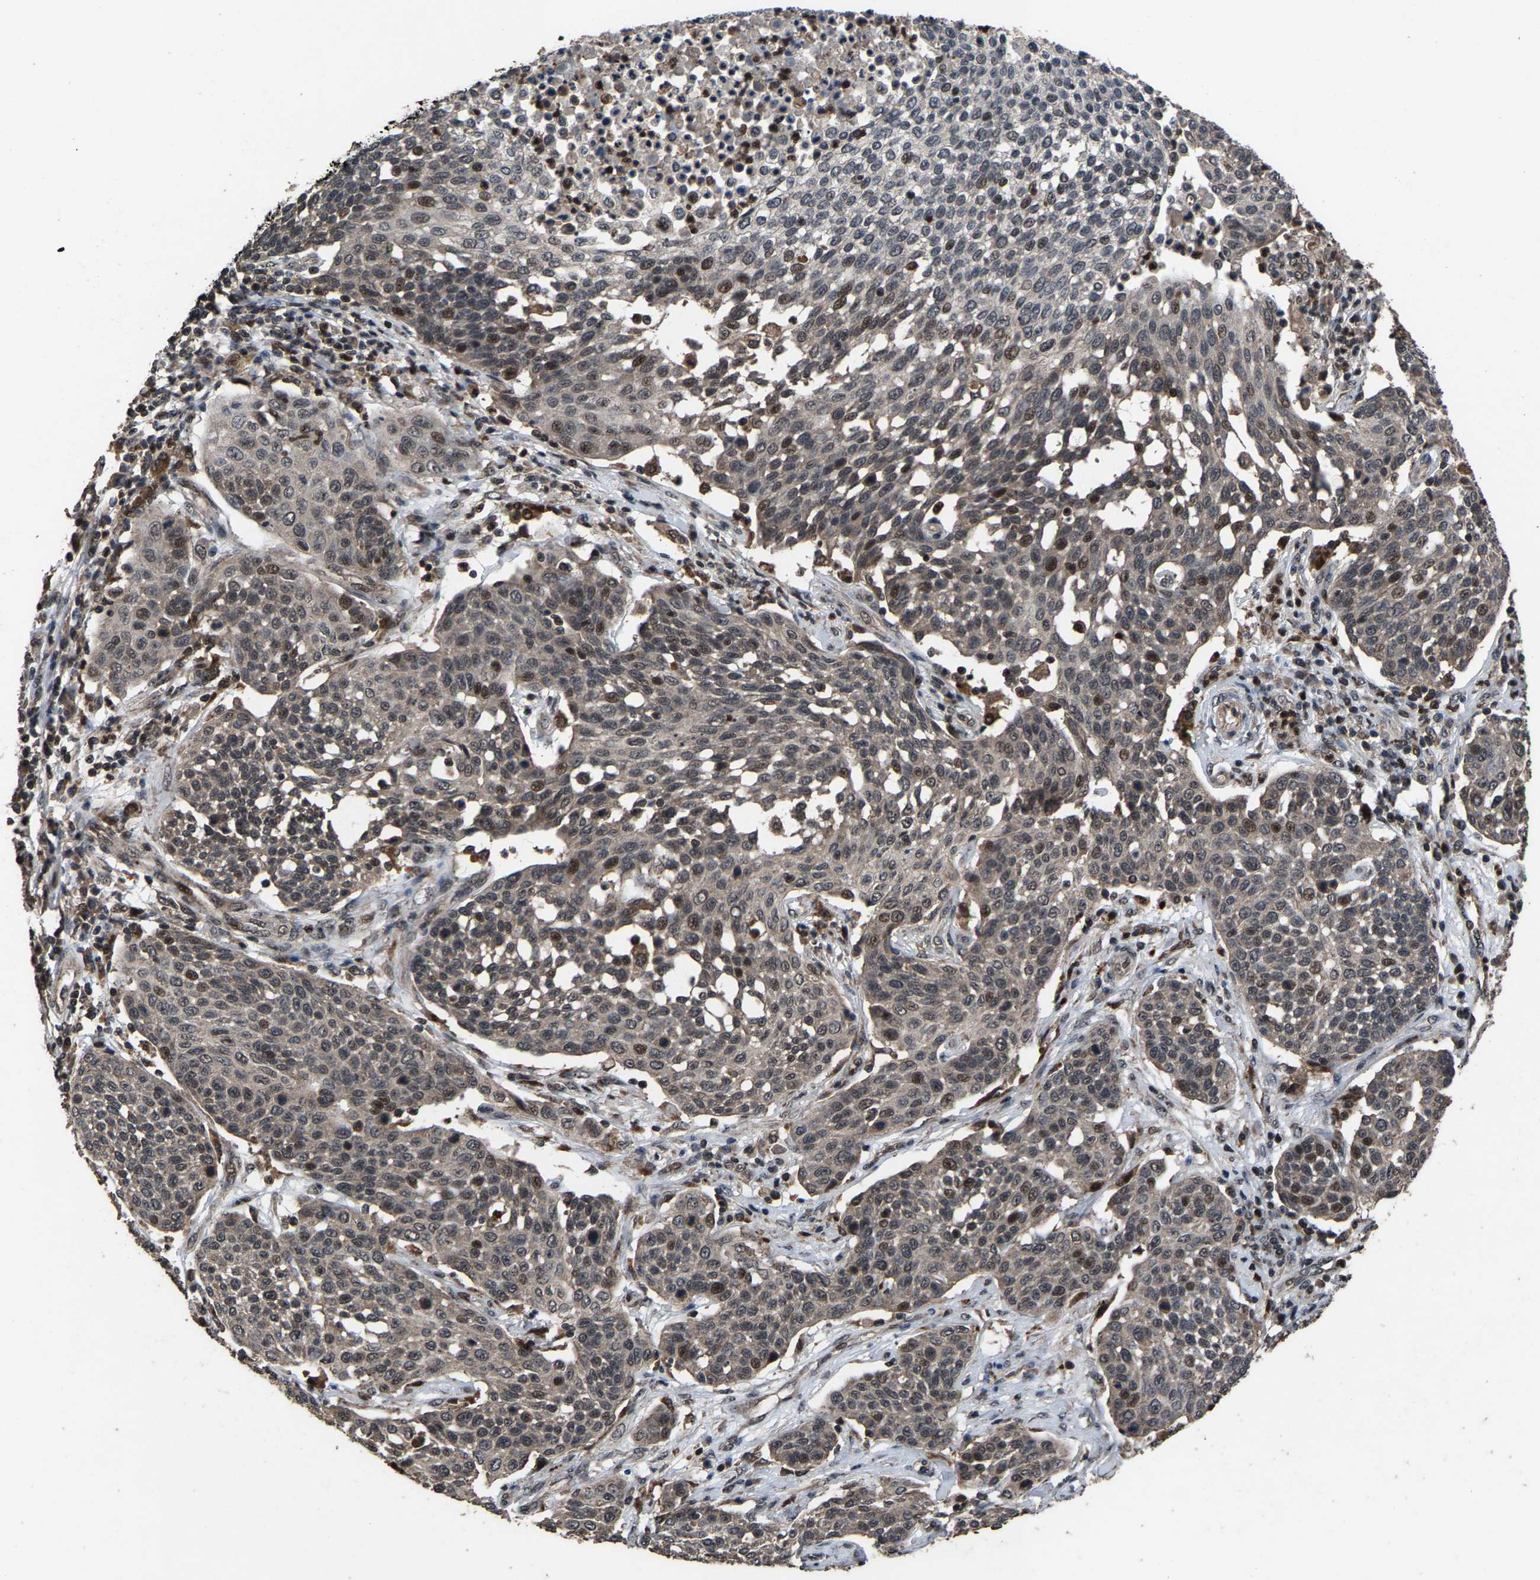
{"staining": {"intensity": "moderate", "quantity": "<25%", "location": "nuclear"}, "tissue": "cervical cancer", "cell_type": "Tumor cells", "image_type": "cancer", "snomed": [{"axis": "morphology", "description": "Squamous cell carcinoma, NOS"}, {"axis": "topography", "description": "Cervix"}], "caption": "Cervical squamous cell carcinoma tissue shows moderate nuclear positivity in approximately <25% of tumor cells", "gene": "HAUS6", "patient": {"sex": "female", "age": 34}}